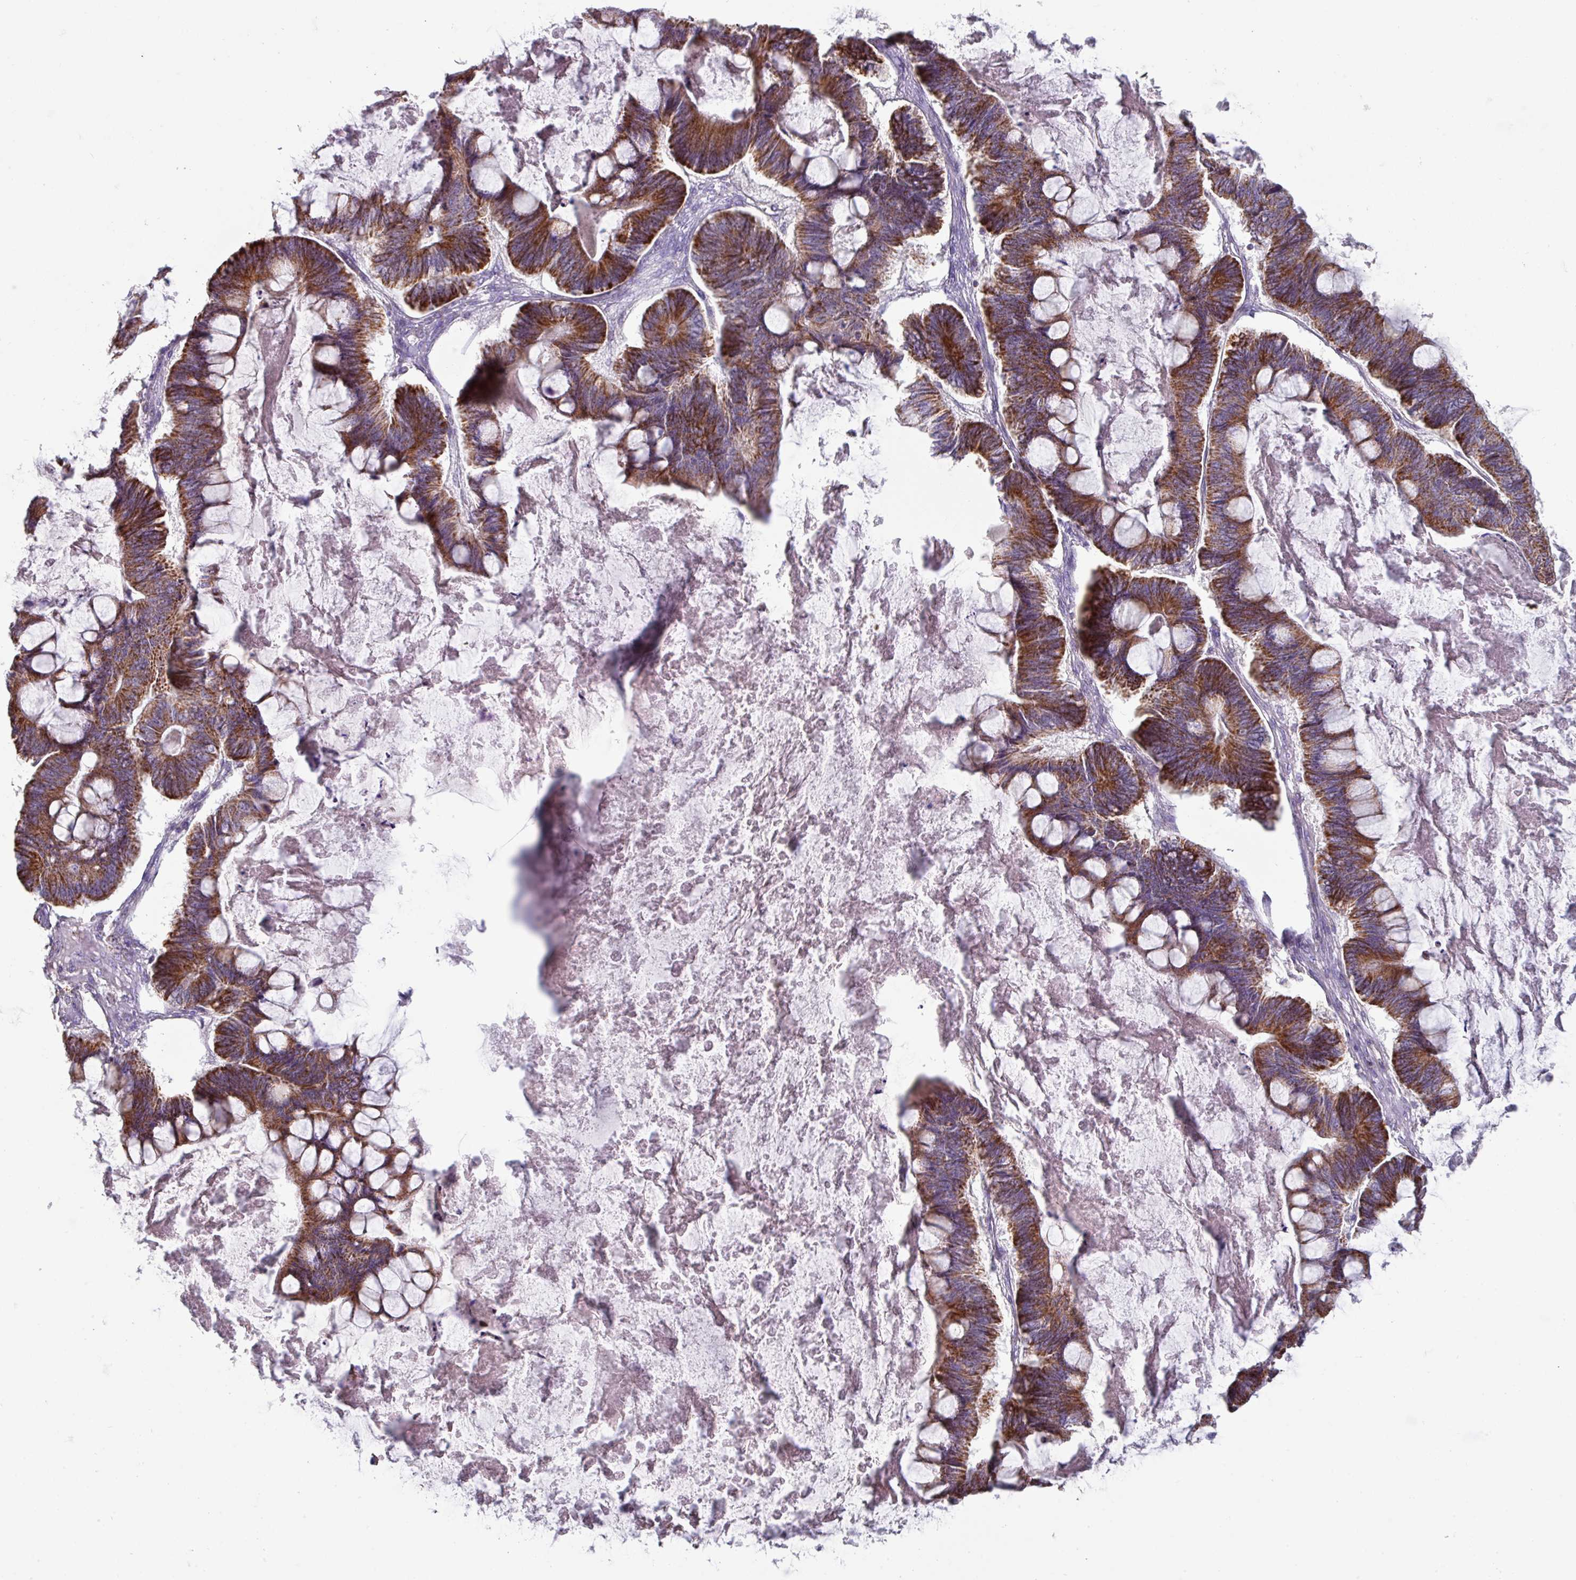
{"staining": {"intensity": "strong", "quantity": ">75%", "location": "cytoplasmic/membranous"}, "tissue": "ovarian cancer", "cell_type": "Tumor cells", "image_type": "cancer", "snomed": [{"axis": "morphology", "description": "Cystadenocarcinoma, mucinous, NOS"}, {"axis": "topography", "description": "Ovary"}], "caption": "An IHC image of tumor tissue is shown. Protein staining in brown highlights strong cytoplasmic/membranous positivity in mucinous cystadenocarcinoma (ovarian) within tumor cells.", "gene": "MT-ND4", "patient": {"sex": "female", "age": 61}}